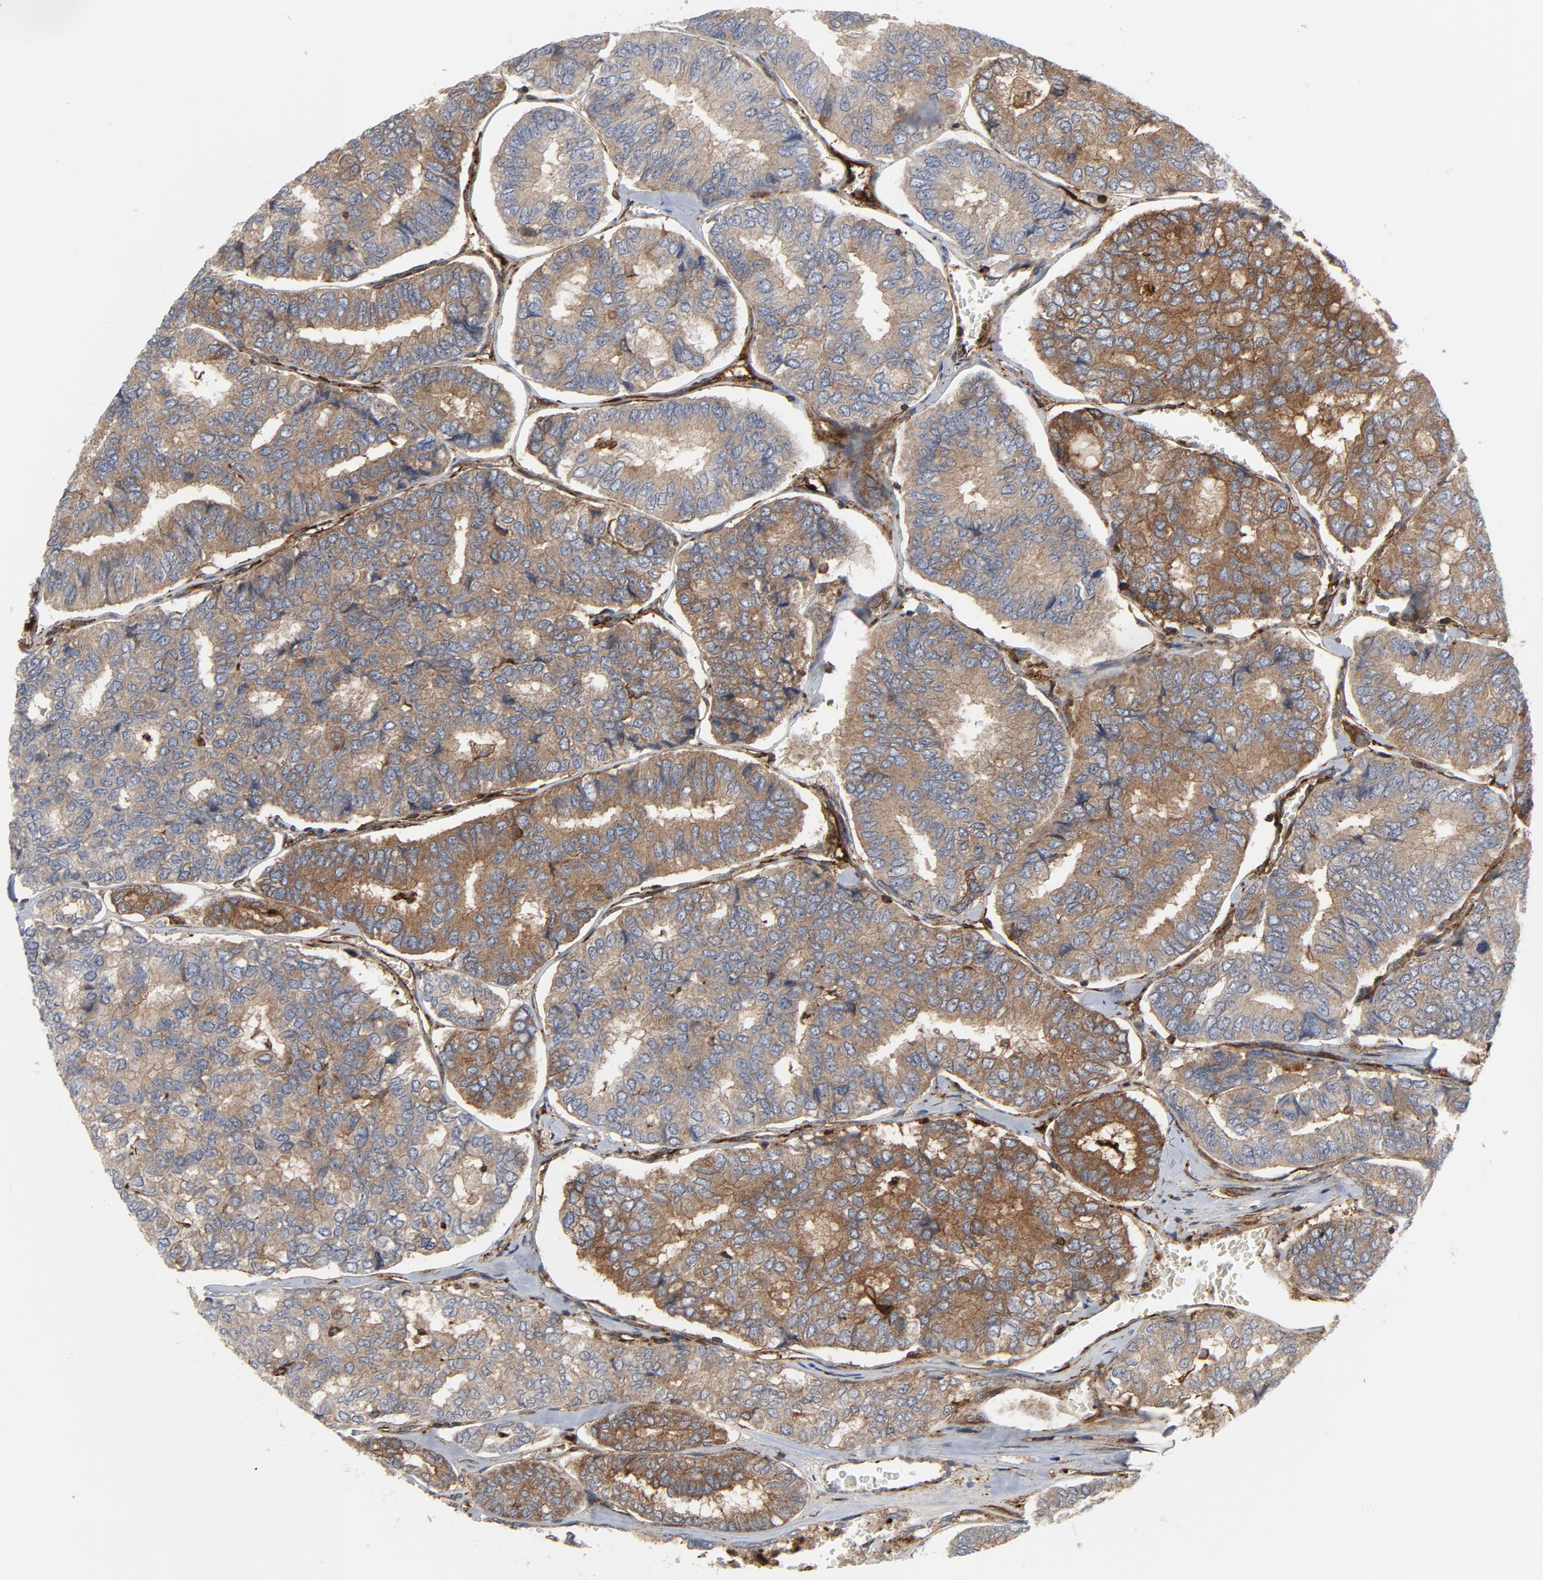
{"staining": {"intensity": "moderate", "quantity": ">75%", "location": "cytoplasmic/membranous"}, "tissue": "thyroid cancer", "cell_type": "Tumor cells", "image_type": "cancer", "snomed": [{"axis": "morphology", "description": "Papillary adenocarcinoma, NOS"}, {"axis": "topography", "description": "Thyroid gland"}], "caption": "This photomicrograph demonstrates IHC staining of human thyroid cancer (papillary adenocarcinoma), with medium moderate cytoplasmic/membranous positivity in about >75% of tumor cells.", "gene": "YES1", "patient": {"sex": "female", "age": 35}}